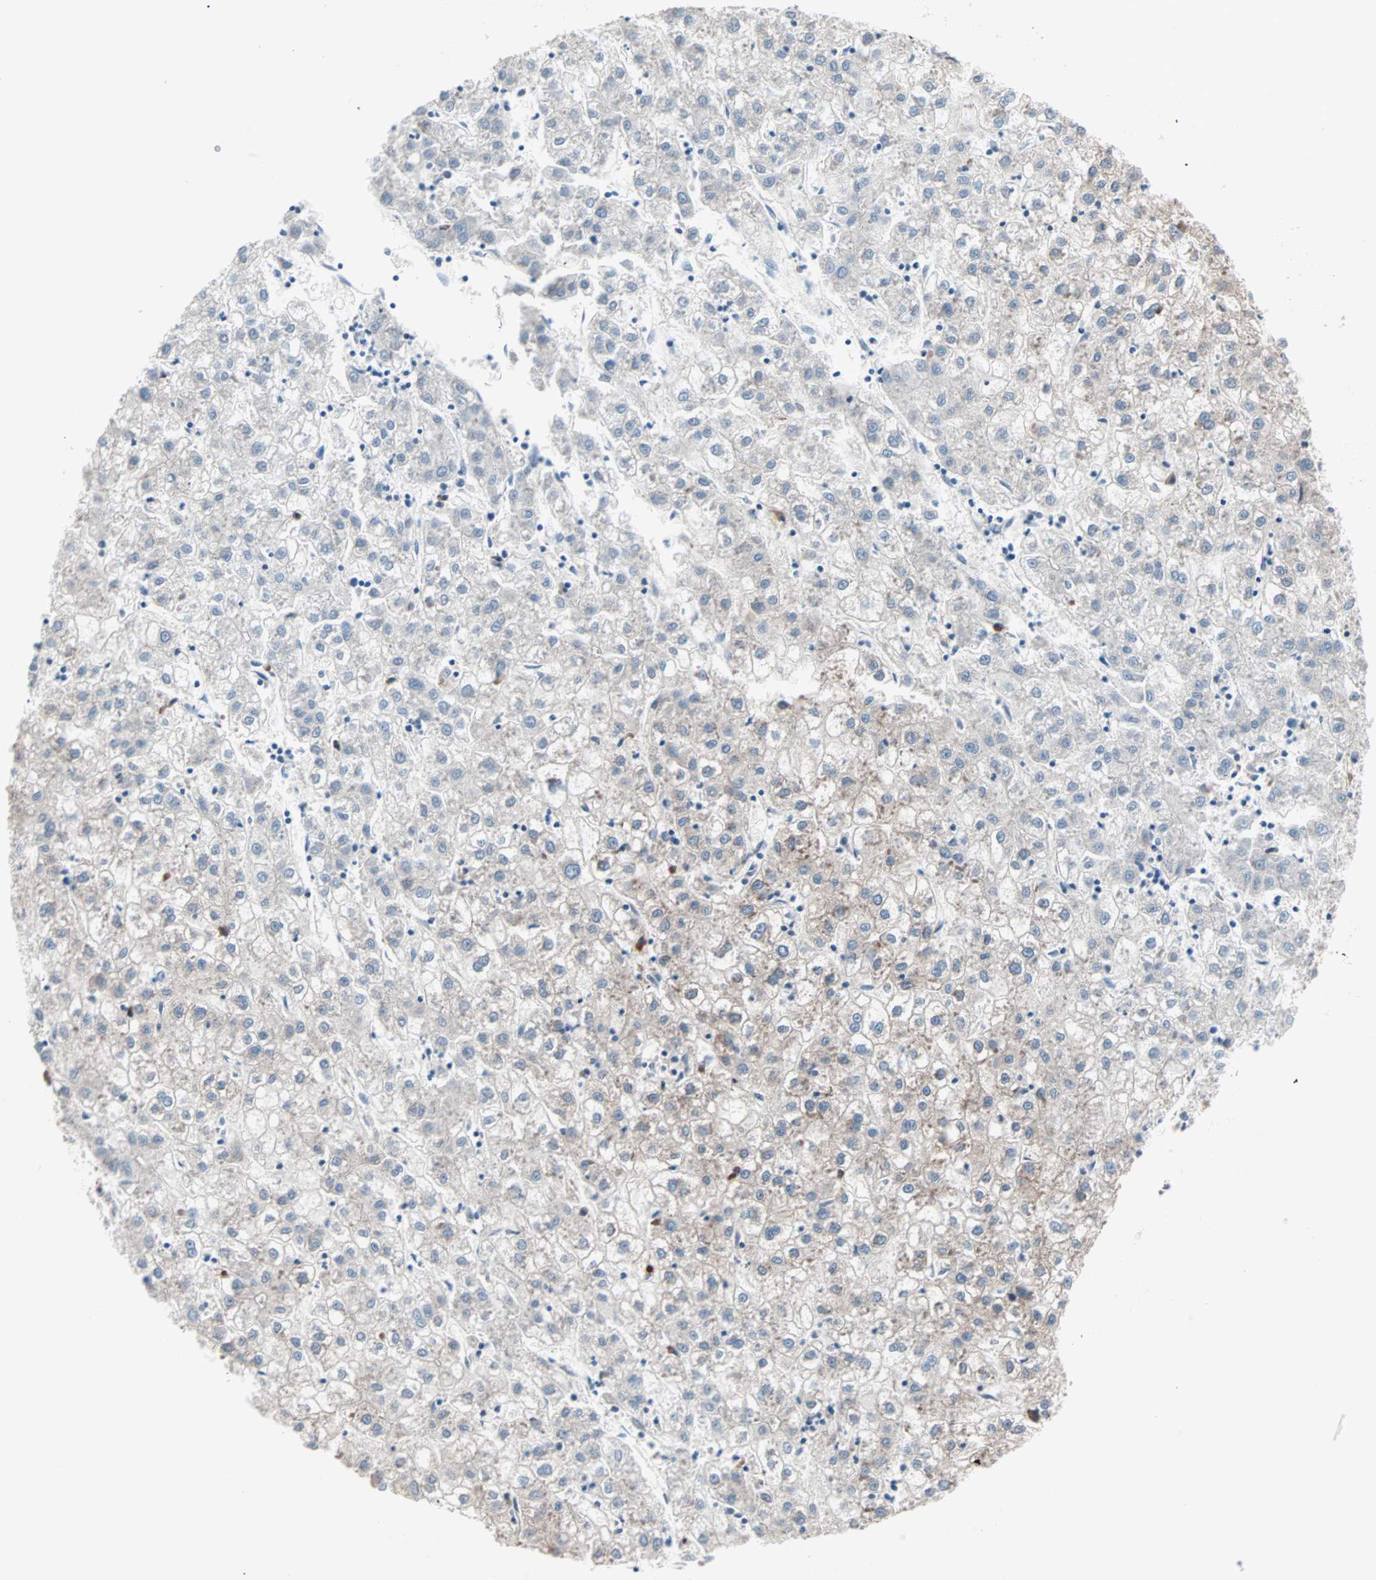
{"staining": {"intensity": "weak", "quantity": "25%-75%", "location": "cytoplasmic/membranous"}, "tissue": "liver cancer", "cell_type": "Tumor cells", "image_type": "cancer", "snomed": [{"axis": "morphology", "description": "Carcinoma, Hepatocellular, NOS"}, {"axis": "topography", "description": "Liver"}], "caption": "This photomicrograph displays immunohistochemistry (IHC) staining of human liver cancer, with low weak cytoplasmic/membranous expression in approximately 25%-75% of tumor cells.", "gene": "ALG5", "patient": {"sex": "male", "age": 72}}